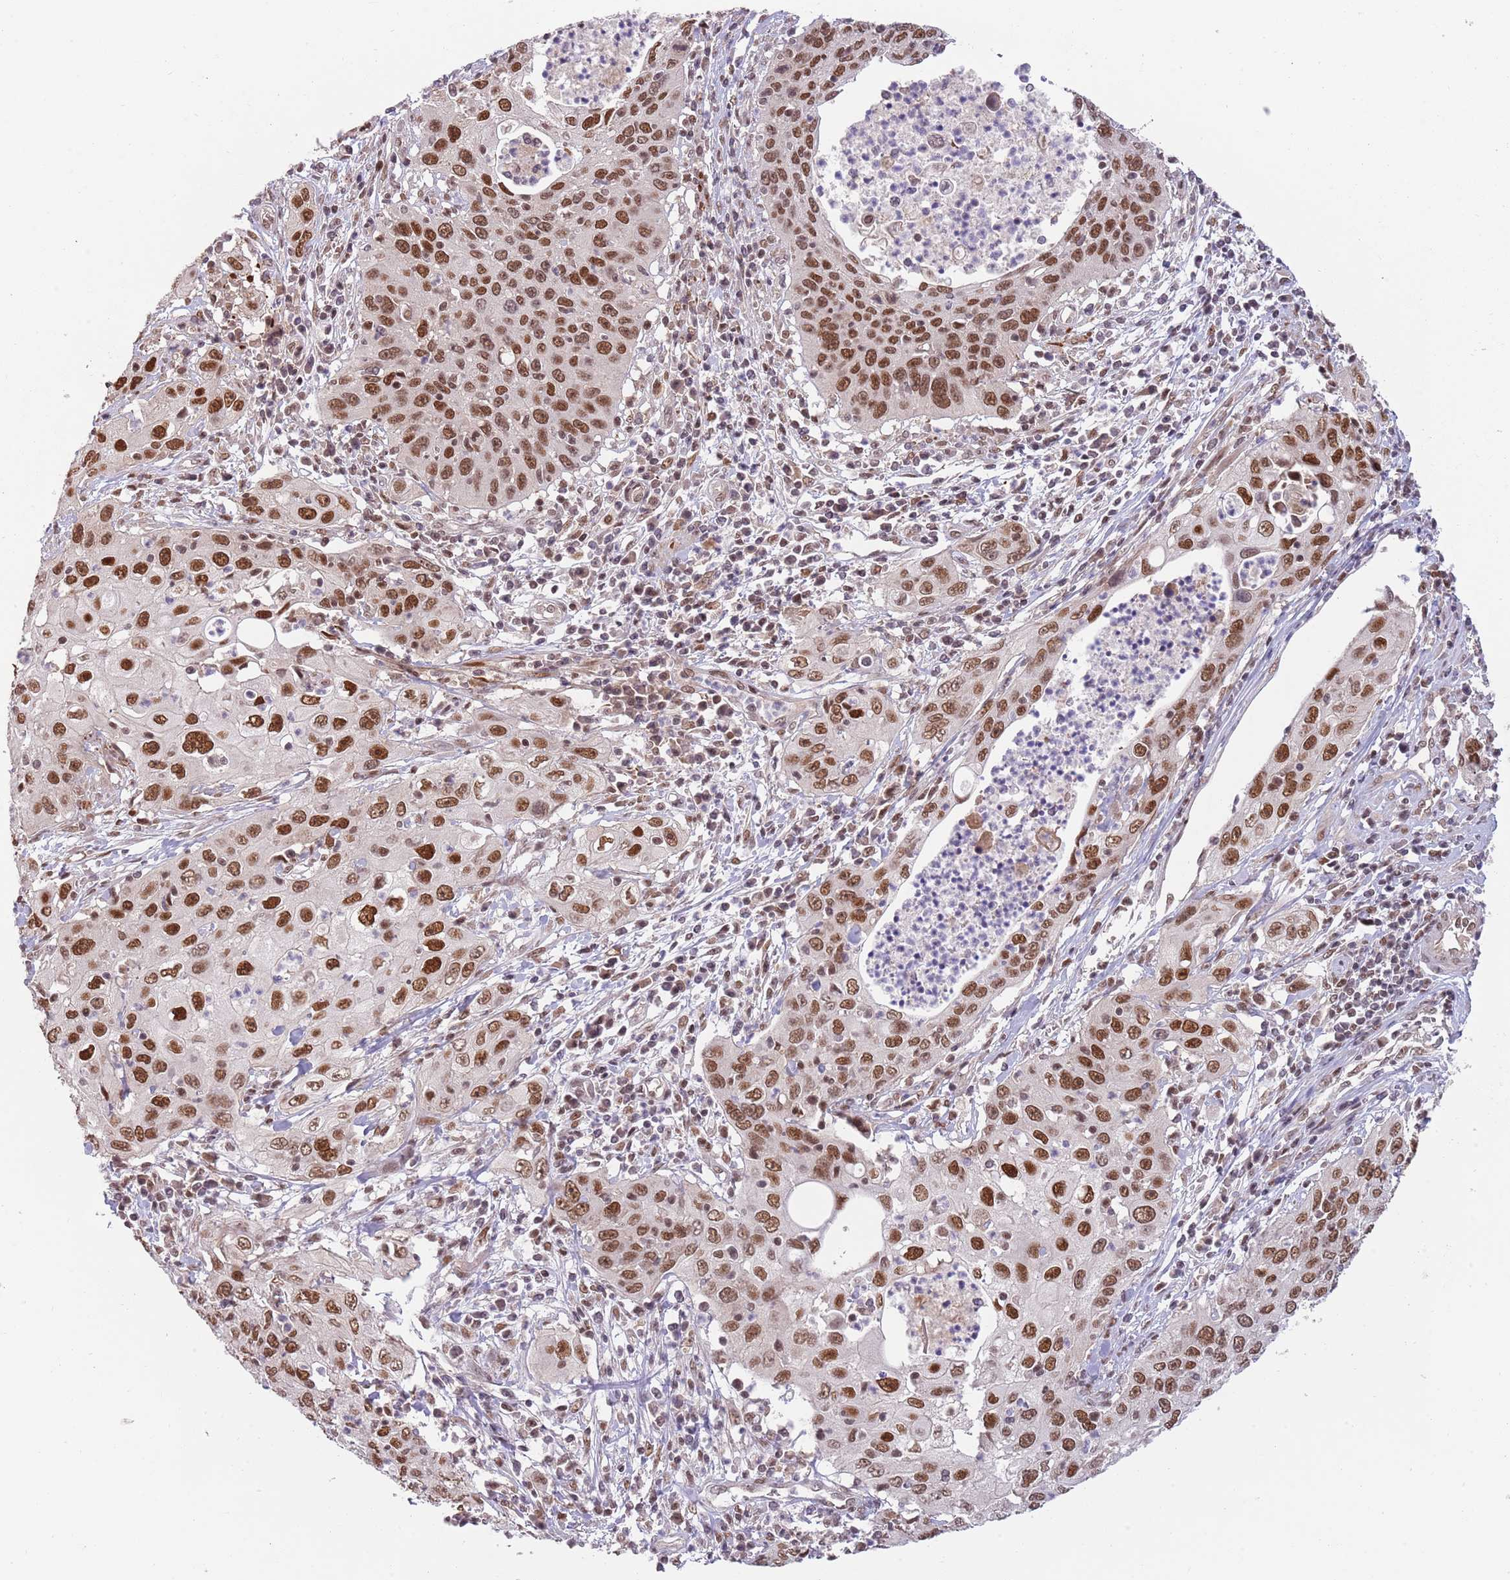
{"staining": {"intensity": "moderate", "quantity": ">75%", "location": "nuclear"}, "tissue": "cervical cancer", "cell_type": "Tumor cells", "image_type": "cancer", "snomed": [{"axis": "morphology", "description": "Squamous cell carcinoma, NOS"}, {"axis": "topography", "description": "Cervix"}], "caption": "The micrograph demonstrates immunohistochemical staining of squamous cell carcinoma (cervical). There is moderate nuclear positivity is seen in approximately >75% of tumor cells.", "gene": "ZBTB7A", "patient": {"sex": "female", "age": 36}}